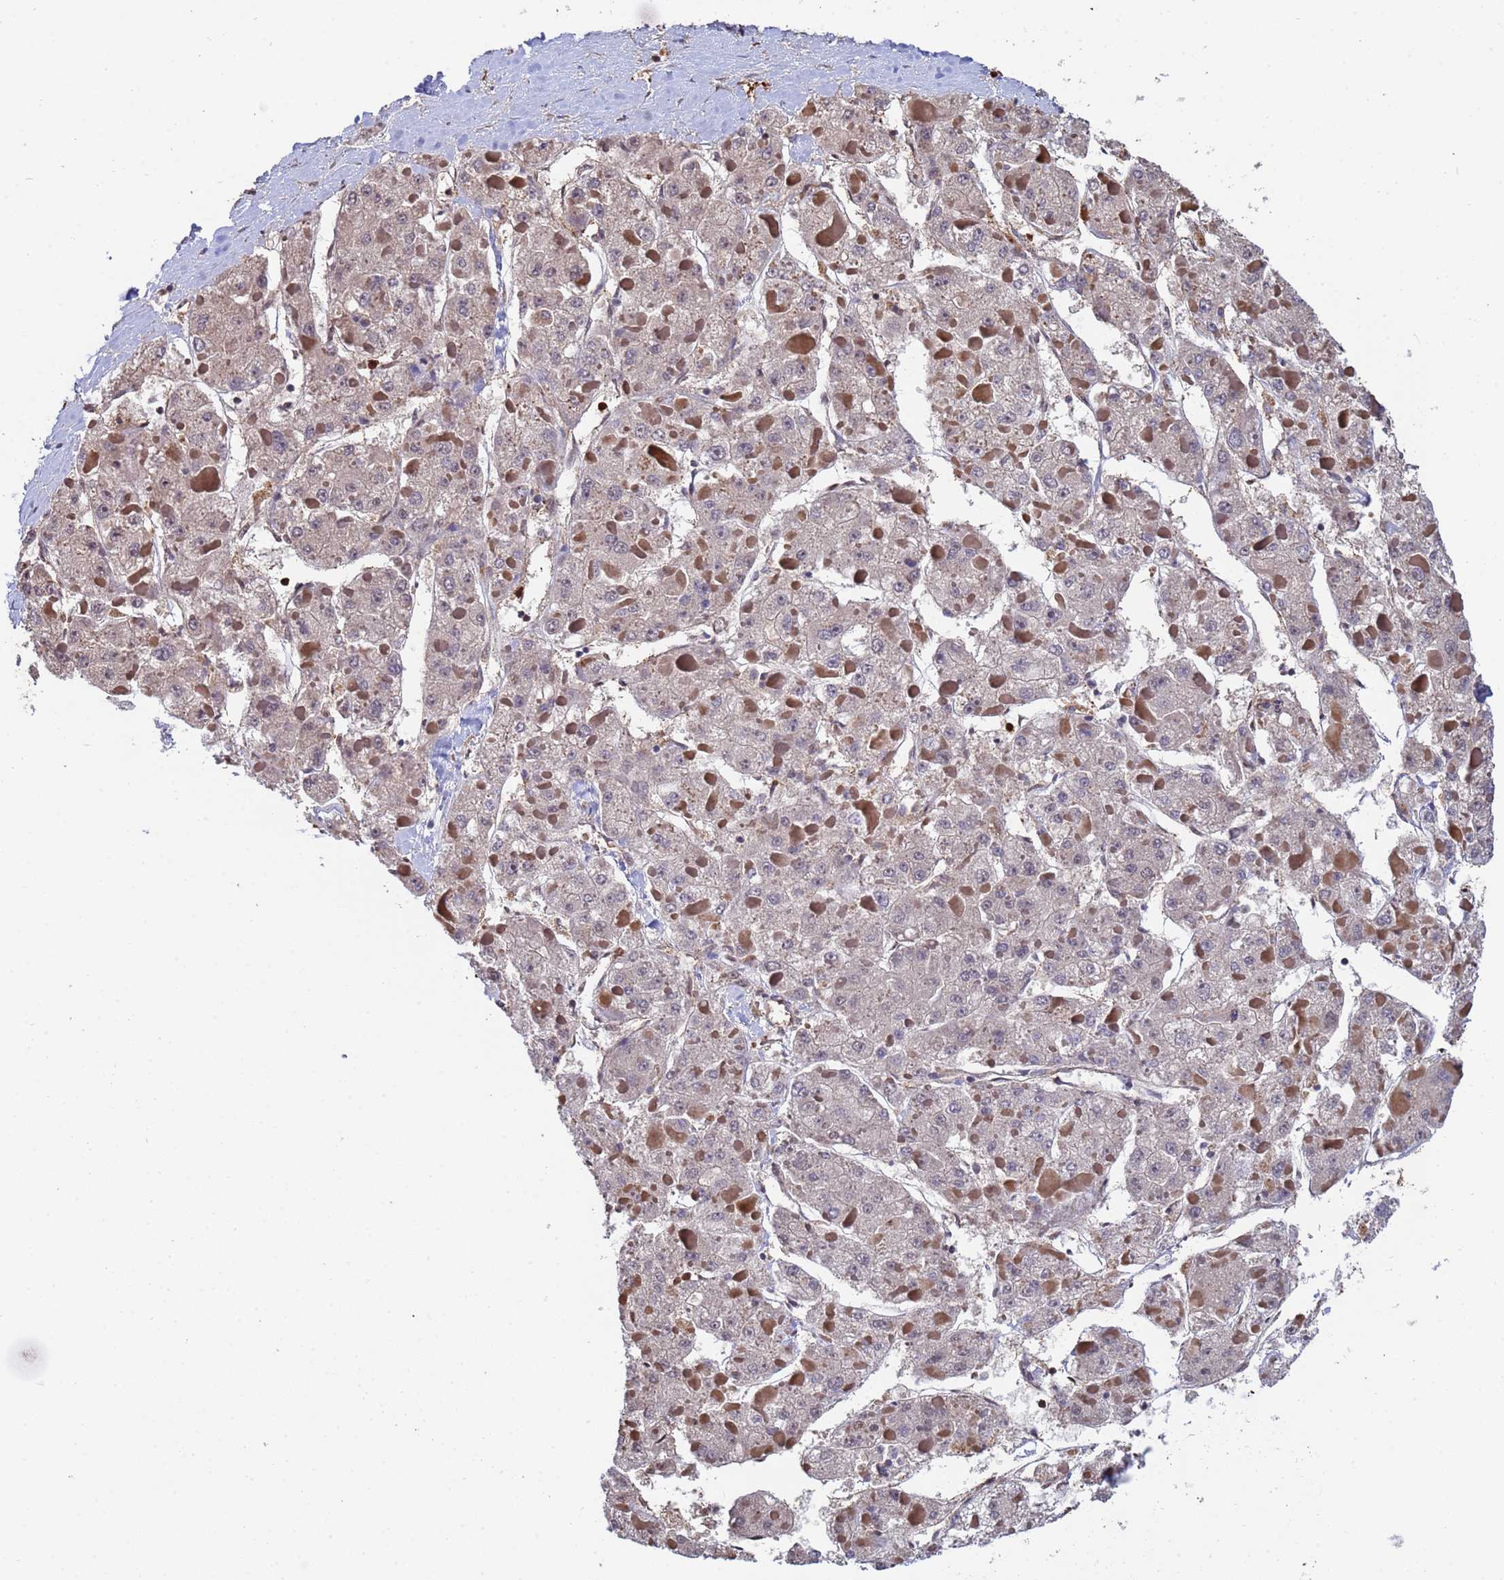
{"staining": {"intensity": "negative", "quantity": "none", "location": "none"}, "tissue": "liver cancer", "cell_type": "Tumor cells", "image_type": "cancer", "snomed": [{"axis": "morphology", "description": "Carcinoma, Hepatocellular, NOS"}, {"axis": "topography", "description": "Liver"}], "caption": "Protein analysis of liver cancer (hepatocellular carcinoma) reveals no significant expression in tumor cells.", "gene": "SUMO4", "patient": {"sex": "female", "age": 73}}